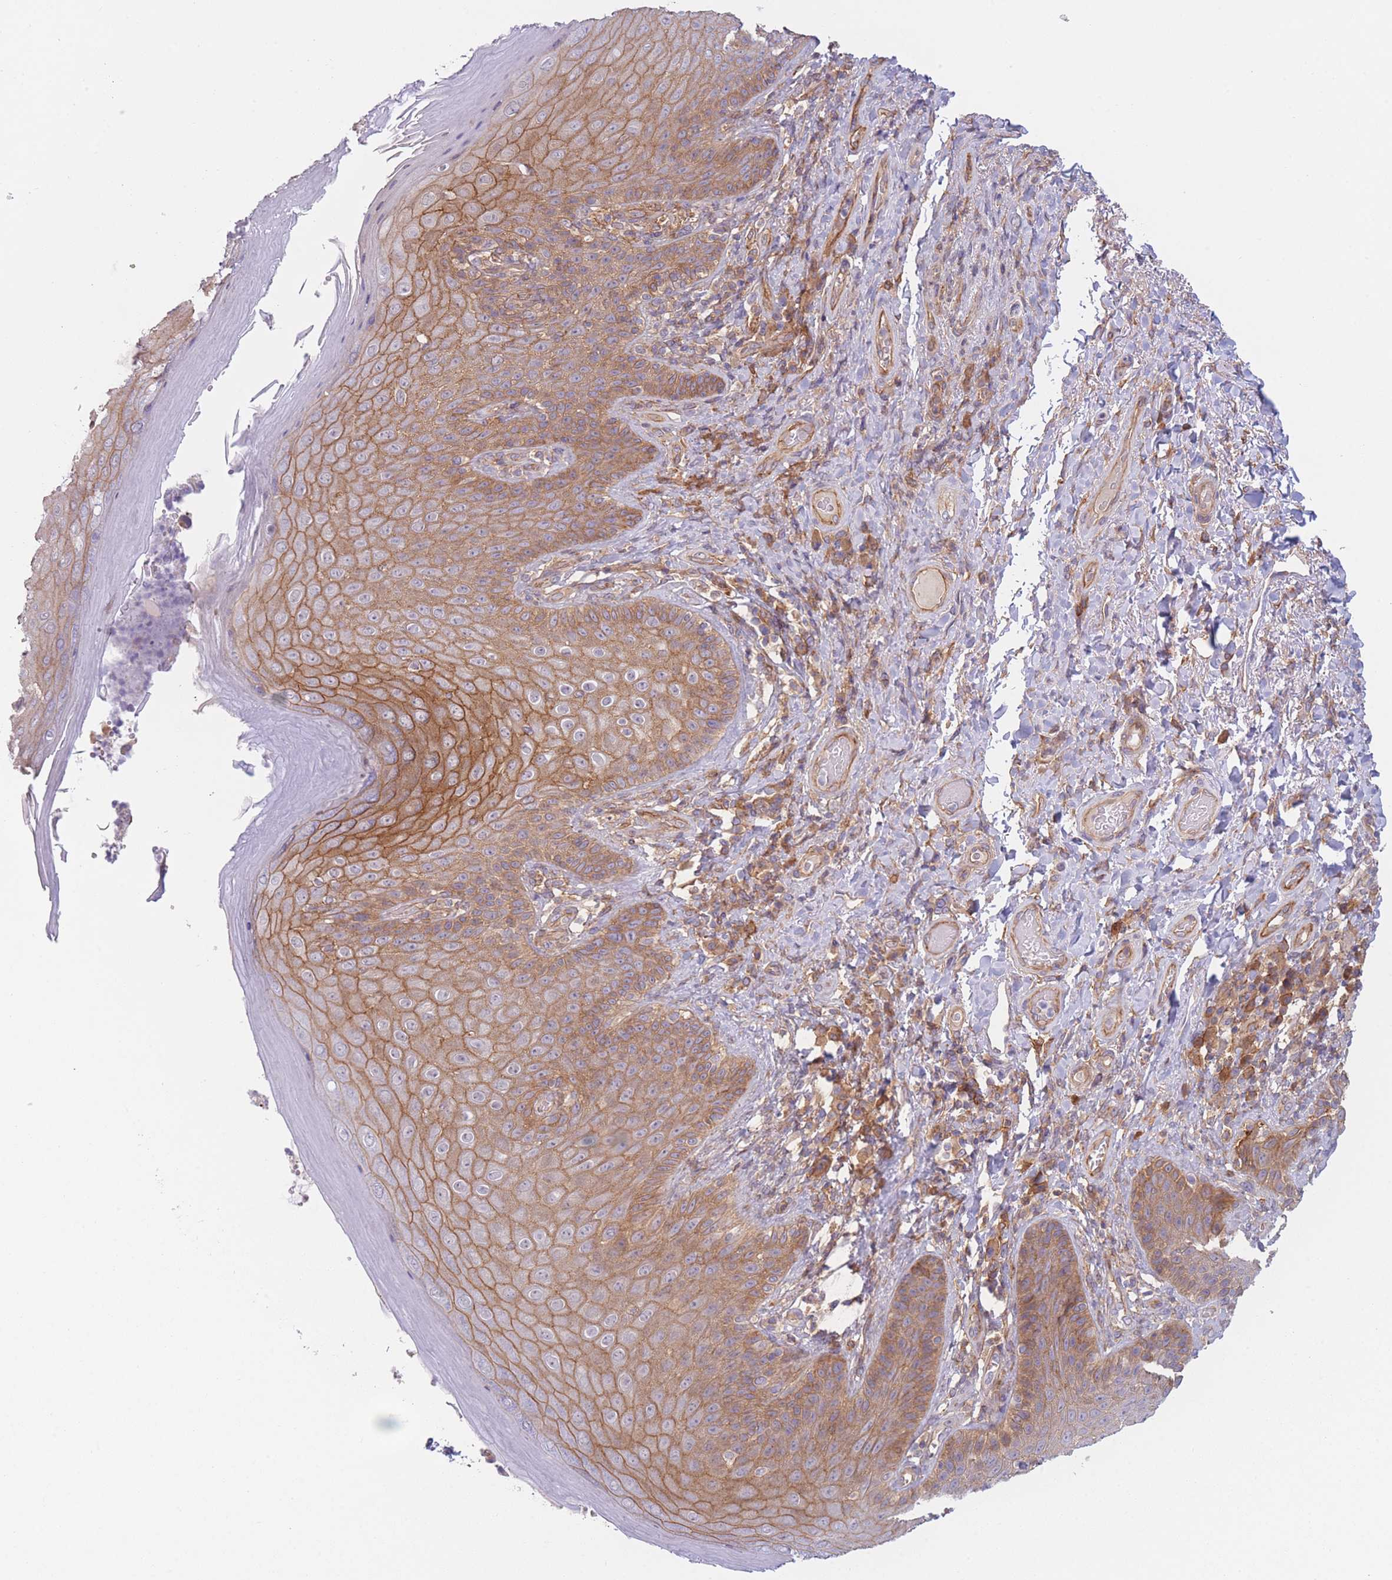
{"staining": {"intensity": "moderate", "quantity": ">75%", "location": "cytoplasmic/membranous"}, "tissue": "skin", "cell_type": "Epidermal cells", "image_type": "normal", "snomed": [{"axis": "morphology", "description": "Normal tissue, NOS"}, {"axis": "topography", "description": "Anal"}], "caption": "Protein expression by immunohistochemistry displays moderate cytoplasmic/membranous positivity in about >75% of epidermal cells in unremarkable skin.", "gene": "WDR93", "patient": {"sex": "female", "age": 89}}